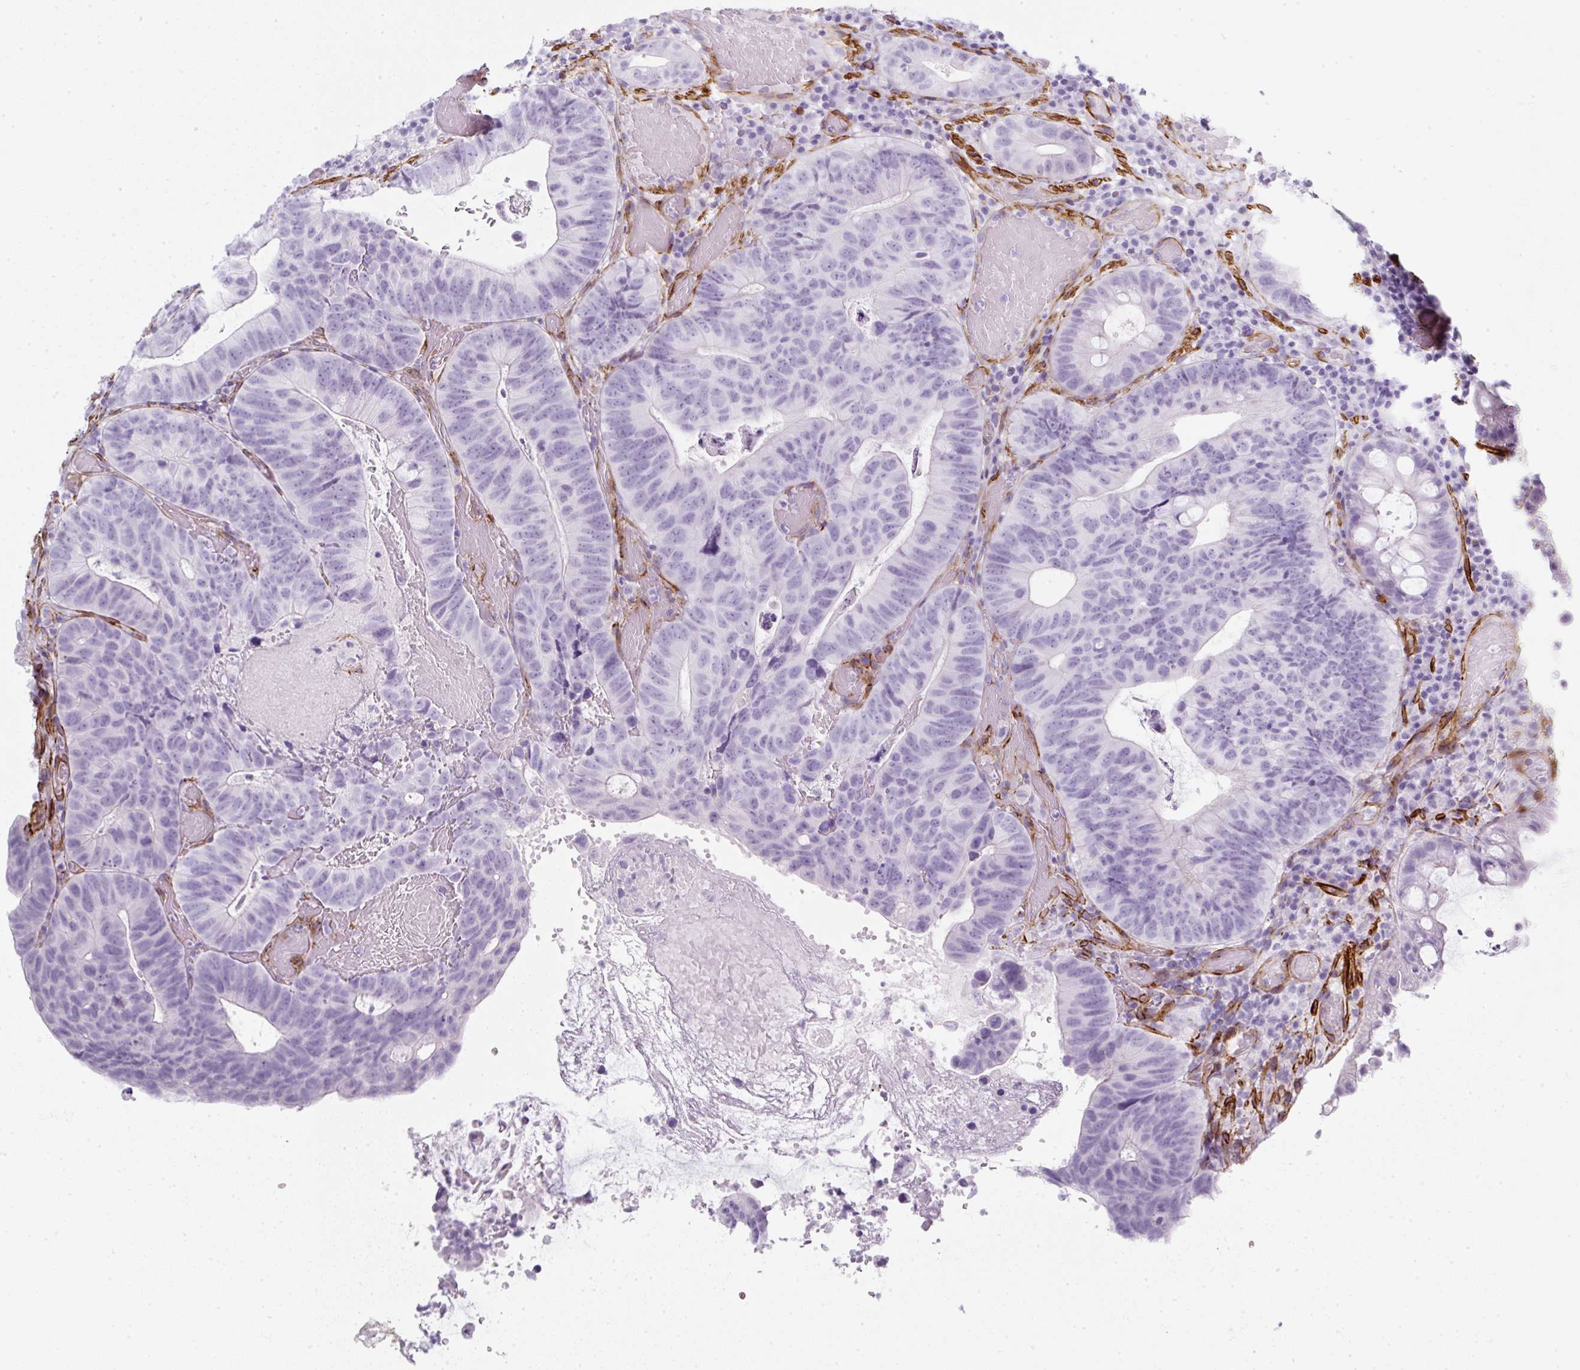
{"staining": {"intensity": "negative", "quantity": "none", "location": "none"}, "tissue": "colorectal cancer", "cell_type": "Tumor cells", "image_type": "cancer", "snomed": [{"axis": "morphology", "description": "Adenocarcinoma, NOS"}, {"axis": "topography", "description": "Colon"}], "caption": "Immunohistochemistry of colorectal cancer shows no expression in tumor cells. The staining is performed using DAB (3,3'-diaminobenzidine) brown chromogen with nuclei counter-stained in using hematoxylin.", "gene": "CAVIN3", "patient": {"sex": "male", "age": 87}}